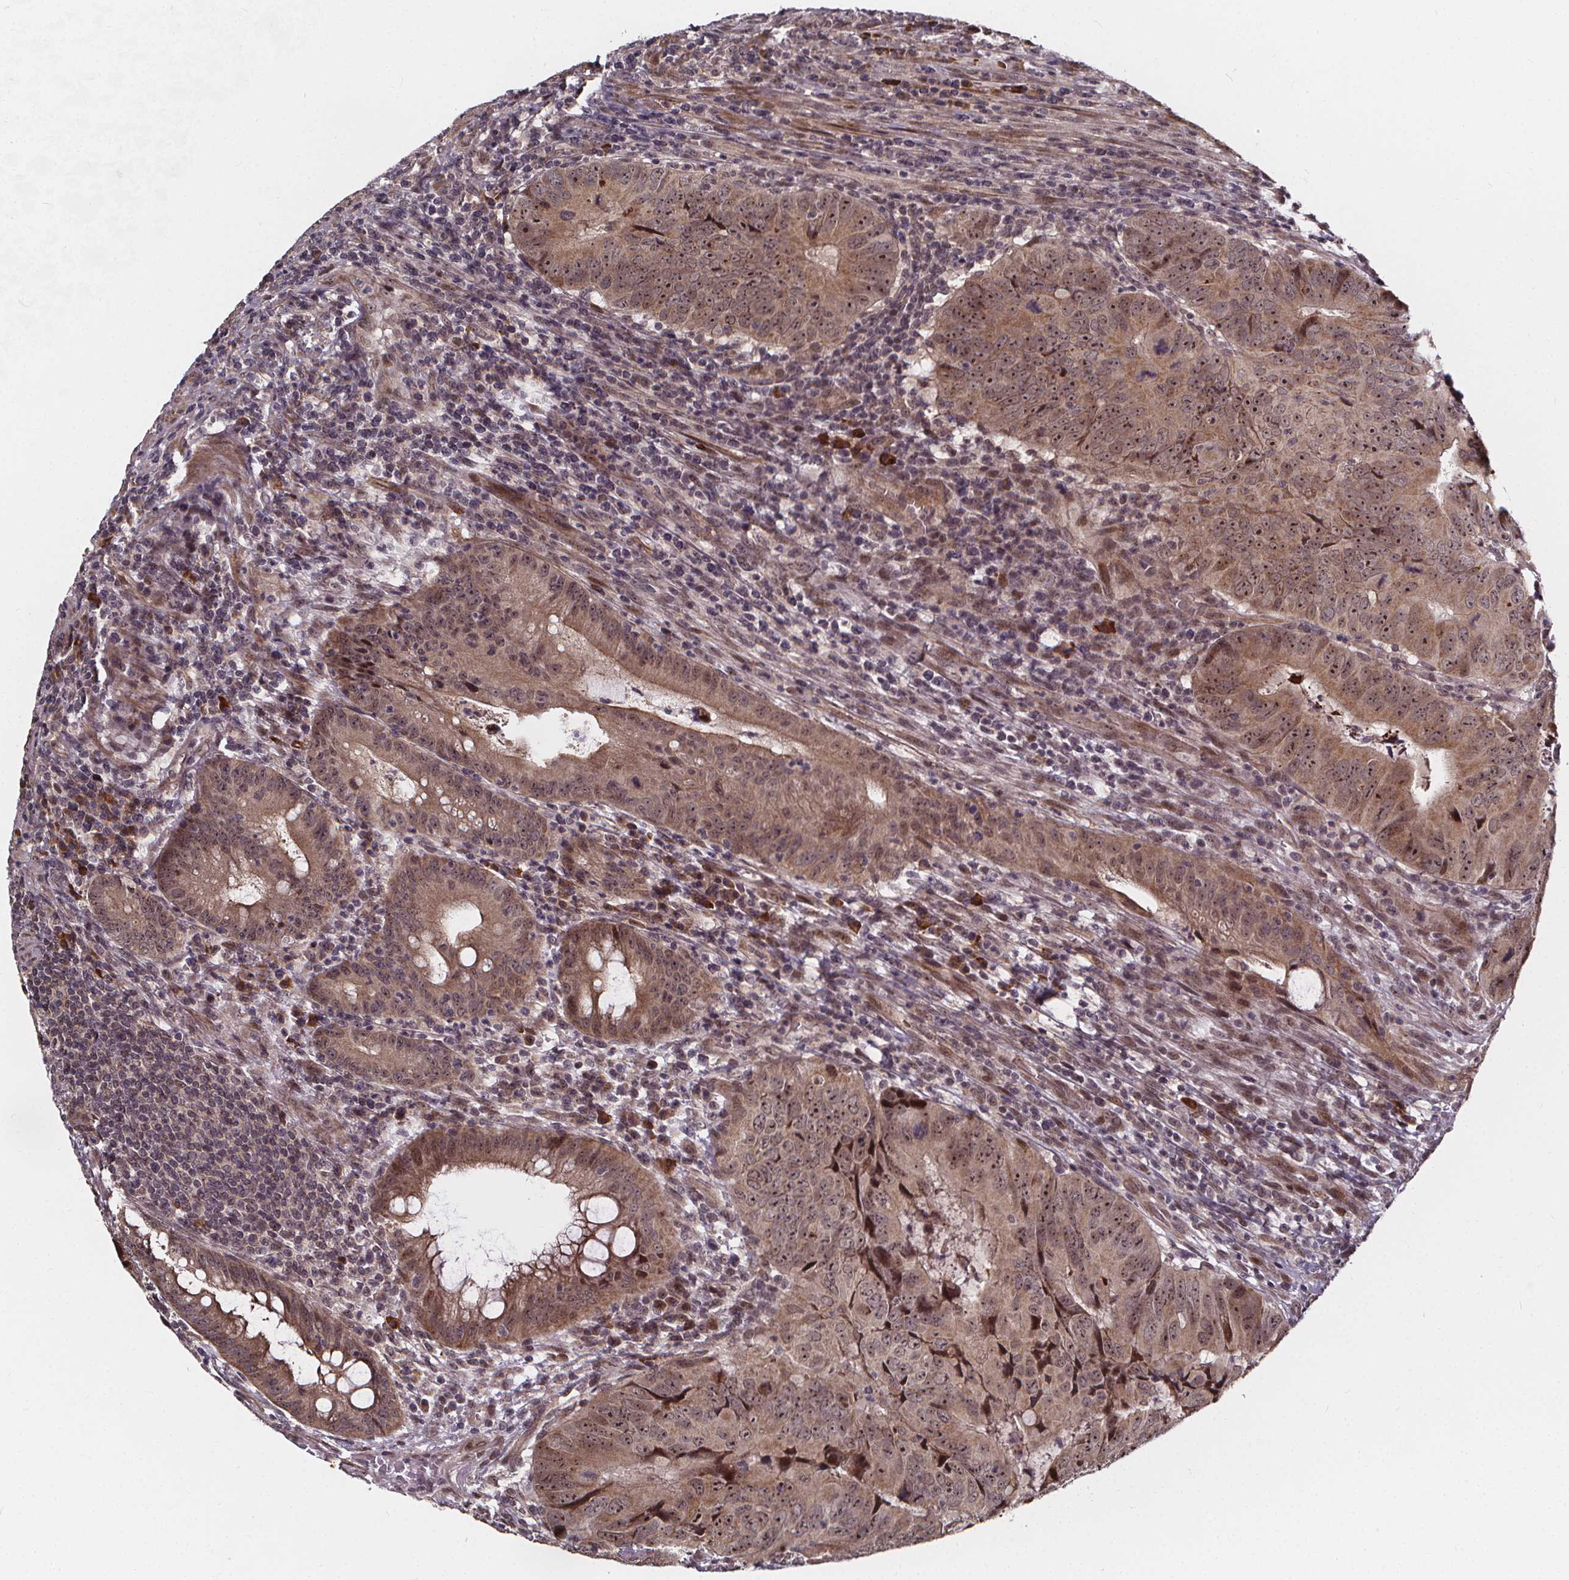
{"staining": {"intensity": "moderate", "quantity": "25%-75%", "location": "cytoplasmic/membranous,nuclear"}, "tissue": "colorectal cancer", "cell_type": "Tumor cells", "image_type": "cancer", "snomed": [{"axis": "morphology", "description": "Adenocarcinoma, NOS"}, {"axis": "topography", "description": "Colon"}], "caption": "Tumor cells demonstrate medium levels of moderate cytoplasmic/membranous and nuclear positivity in about 25%-75% of cells in human colorectal cancer.", "gene": "DDIT3", "patient": {"sex": "male", "age": 79}}